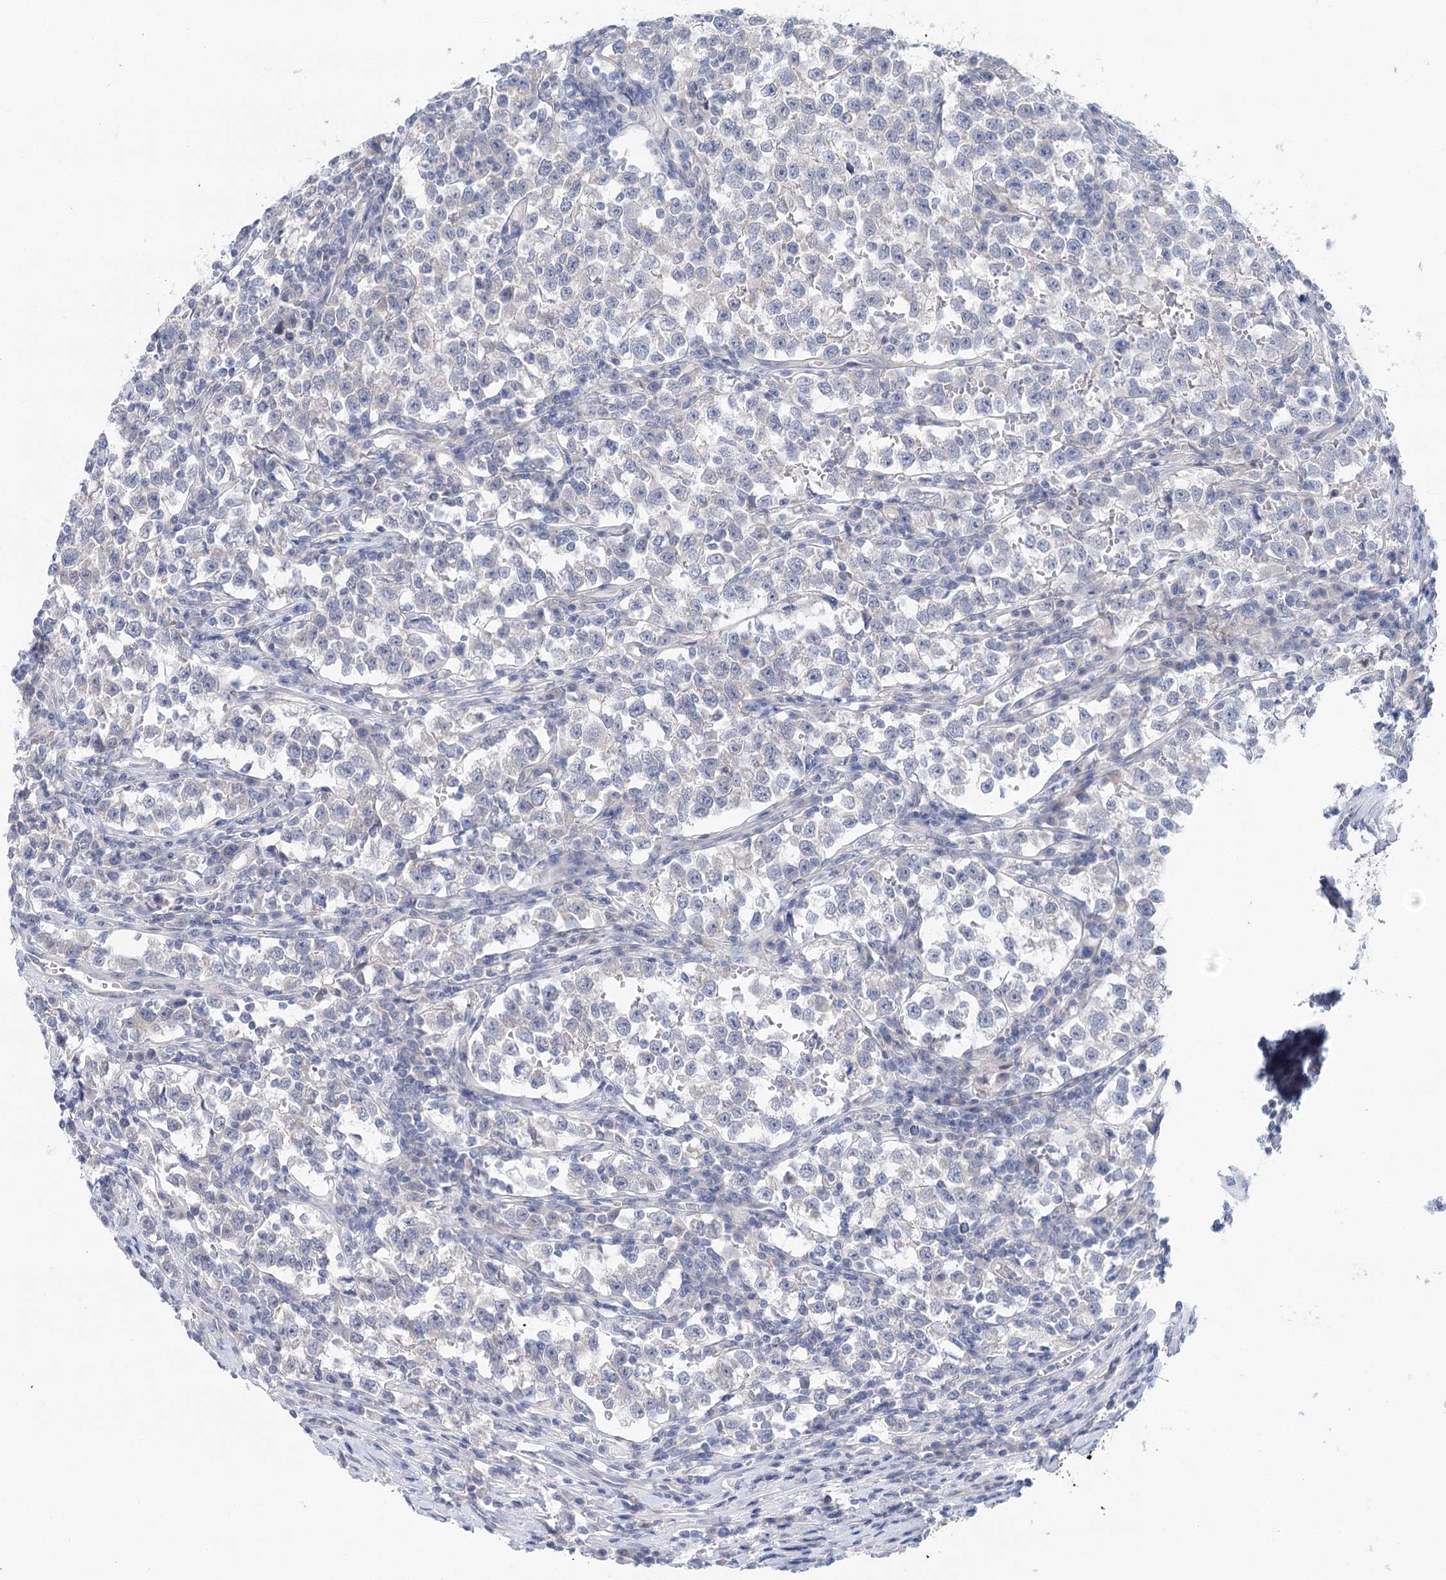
{"staining": {"intensity": "negative", "quantity": "none", "location": "none"}, "tissue": "testis cancer", "cell_type": "Tumor cells", "image_type": "cancer", "snomed": [{"axis": "morphology", "description": "Normal tissue, NOS"}, {"axis": "morphology", "description": "Seminoma, NOS"}, {"axis": "topography", "description": "Testis"}], "caption": "Human testis cancer stained for a protein using IHC demonstrates no expression in tumor cells.", "gene": "LALBA", "patient": {"sex": "male", "age": 43}}